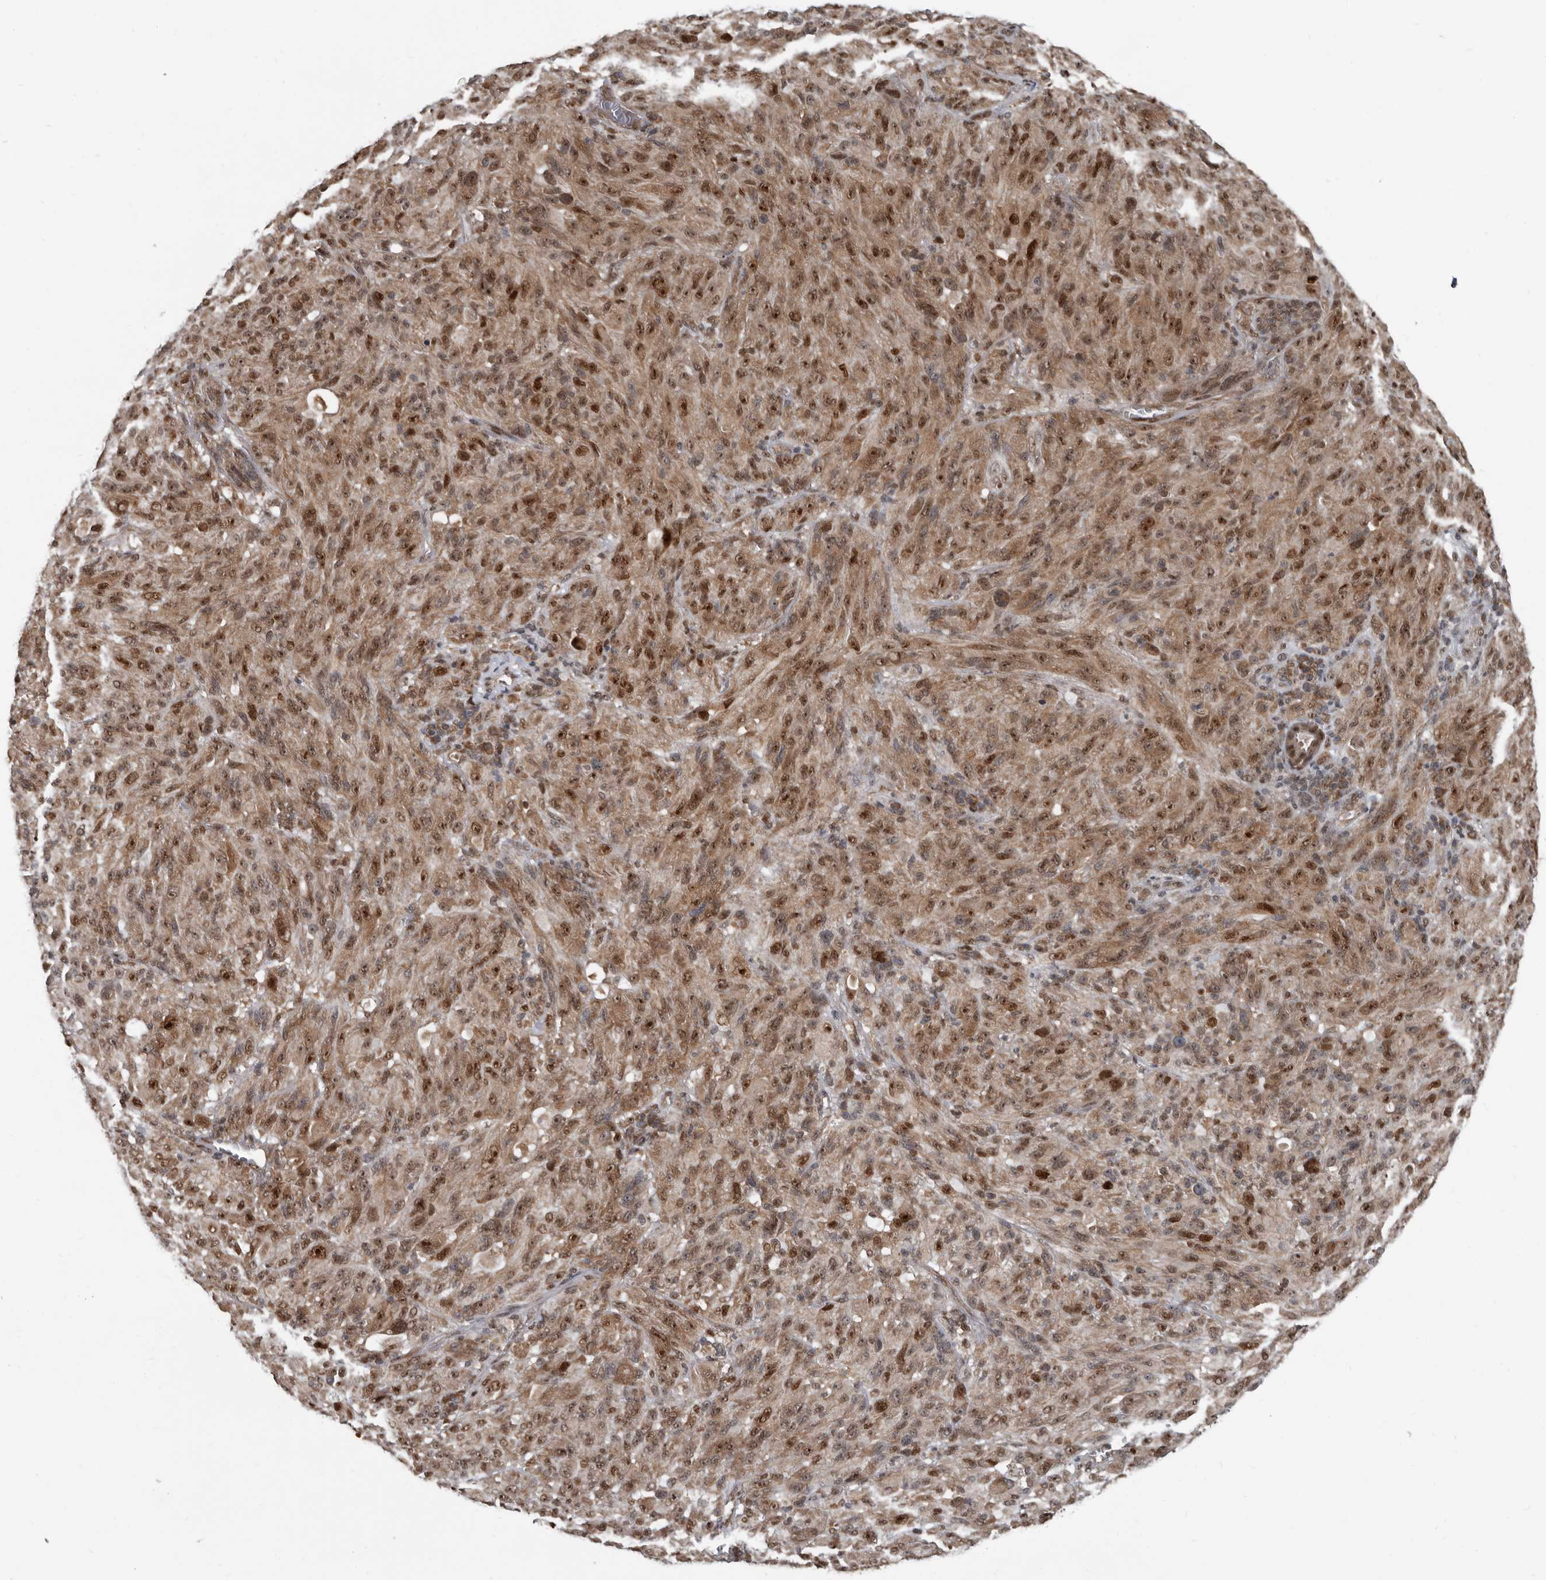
{"staining": {"intensity": "moderate", "quantity": ">75%", "location": "cytoplasmic/membranous,nuclear"}, "tissue": "melanoma", "cell_type": "Tumor cells", "image_type": "cancer", "snomed": [{"axis": "morphology", "description": "Malignant melanoma, NOS"}, {"axis": "topography", "description": "Skin of head"}], "caption": "IHC image of human melanoma stained for a protein (brown), which exhibits medium levels of moderate cytoplasmic/membranous and nuclear positivity in about >75% of tumor cells.", "gene": "CHD1L", "patient": {"sex": "male", "age": 96}}